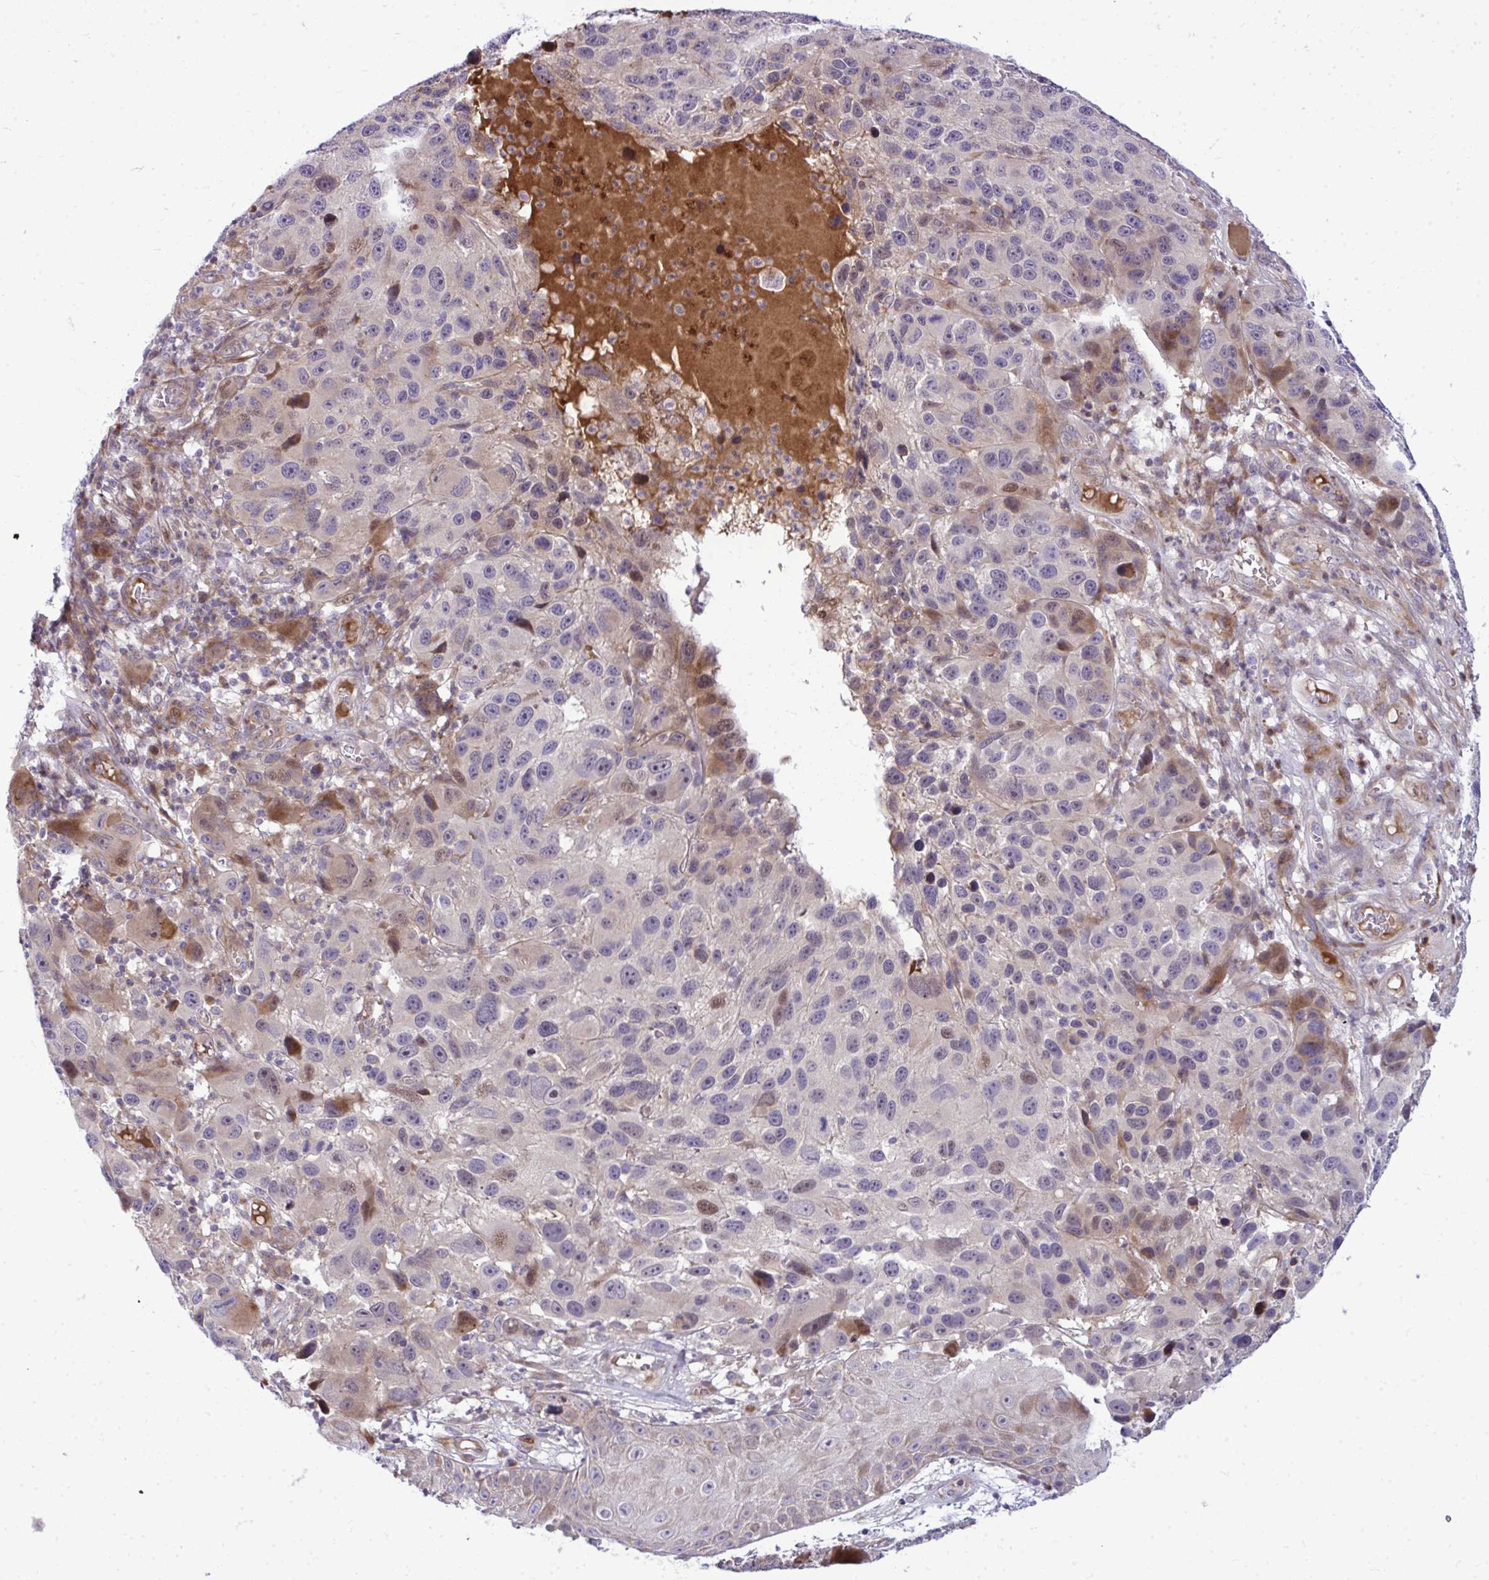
{"staining": {"intensity": "moderate", "quantity": "<25%", "location": "cytoplasmic/membranous"}, "tissue": "melanoma", "cell_type": "Tumor cells", "image_type": "cancer", "snomed": [{"axis": "morphology", "description": "Malignant melanoma, NOS"}, {"axis": "topography", "description": "Skin"}], "caption": "The micrograph shows a brown stain indicating the presence of a protein in the cytoplasmic/membranous of tumor cells in melanoma.", "gene": "ZSCAN9", "patient": {"sex": "male", "age": 53}}